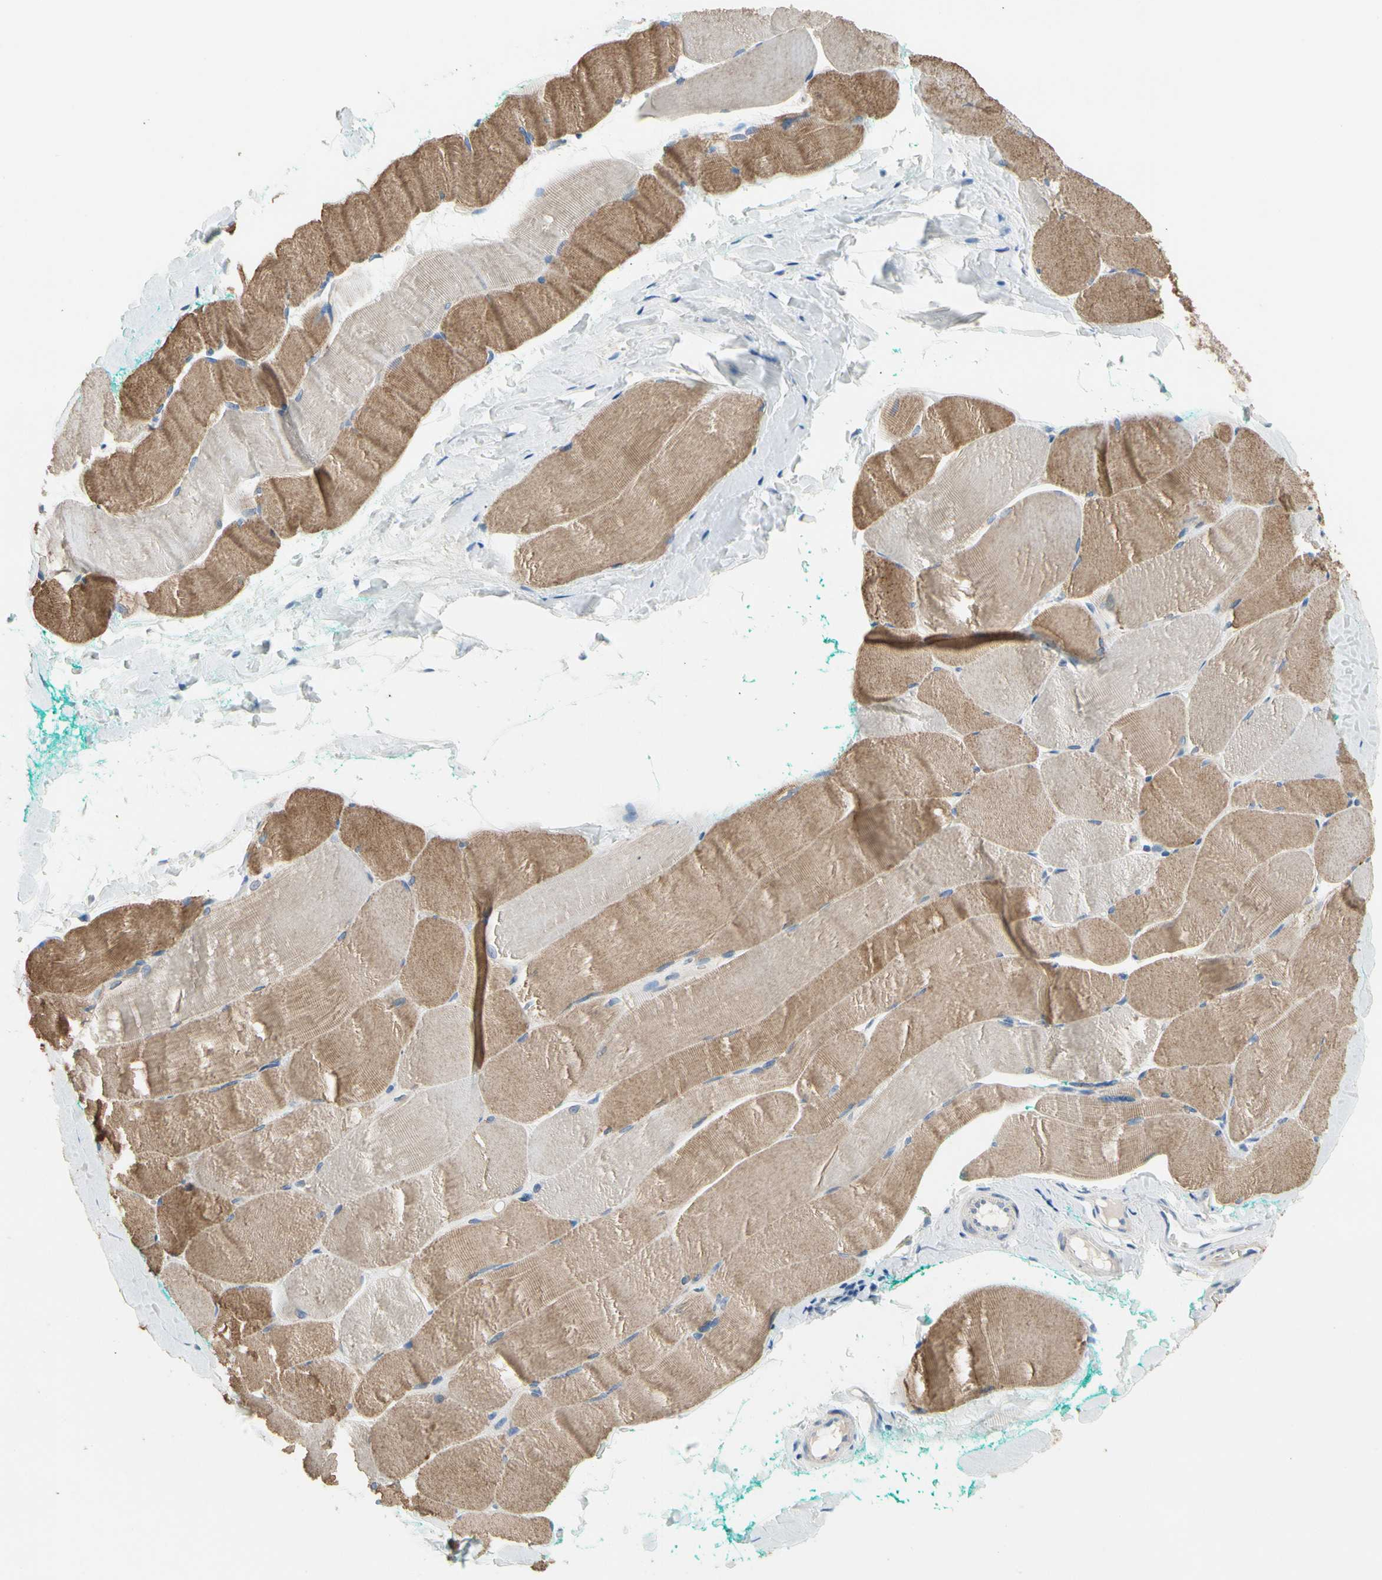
{"staining": {"intensity": "moderate", "quantity": ">75%", "location": "cytoplasmic/membranous"}, "tissue": "skeletal muscle", "cell_type": "Myocytes", "image_type": "normal", "snomed": [{"axis": "morphology", "description": "Normal tissue, NOS"}, {"axis": "morphology", "description": "Squamous cell carcinoma, NOS"}, {"axis": "topography", "description": "Skeletal muscle"}], "caption": "This micrograph shows immunohistochemistry (IHC) staining of normal skeletal muscle, with medium moderate cytoplasmic/membranous staining in about >75% of myocytes.", "gene": "CA14", "patient": {"sex": "male", "age": 51}}